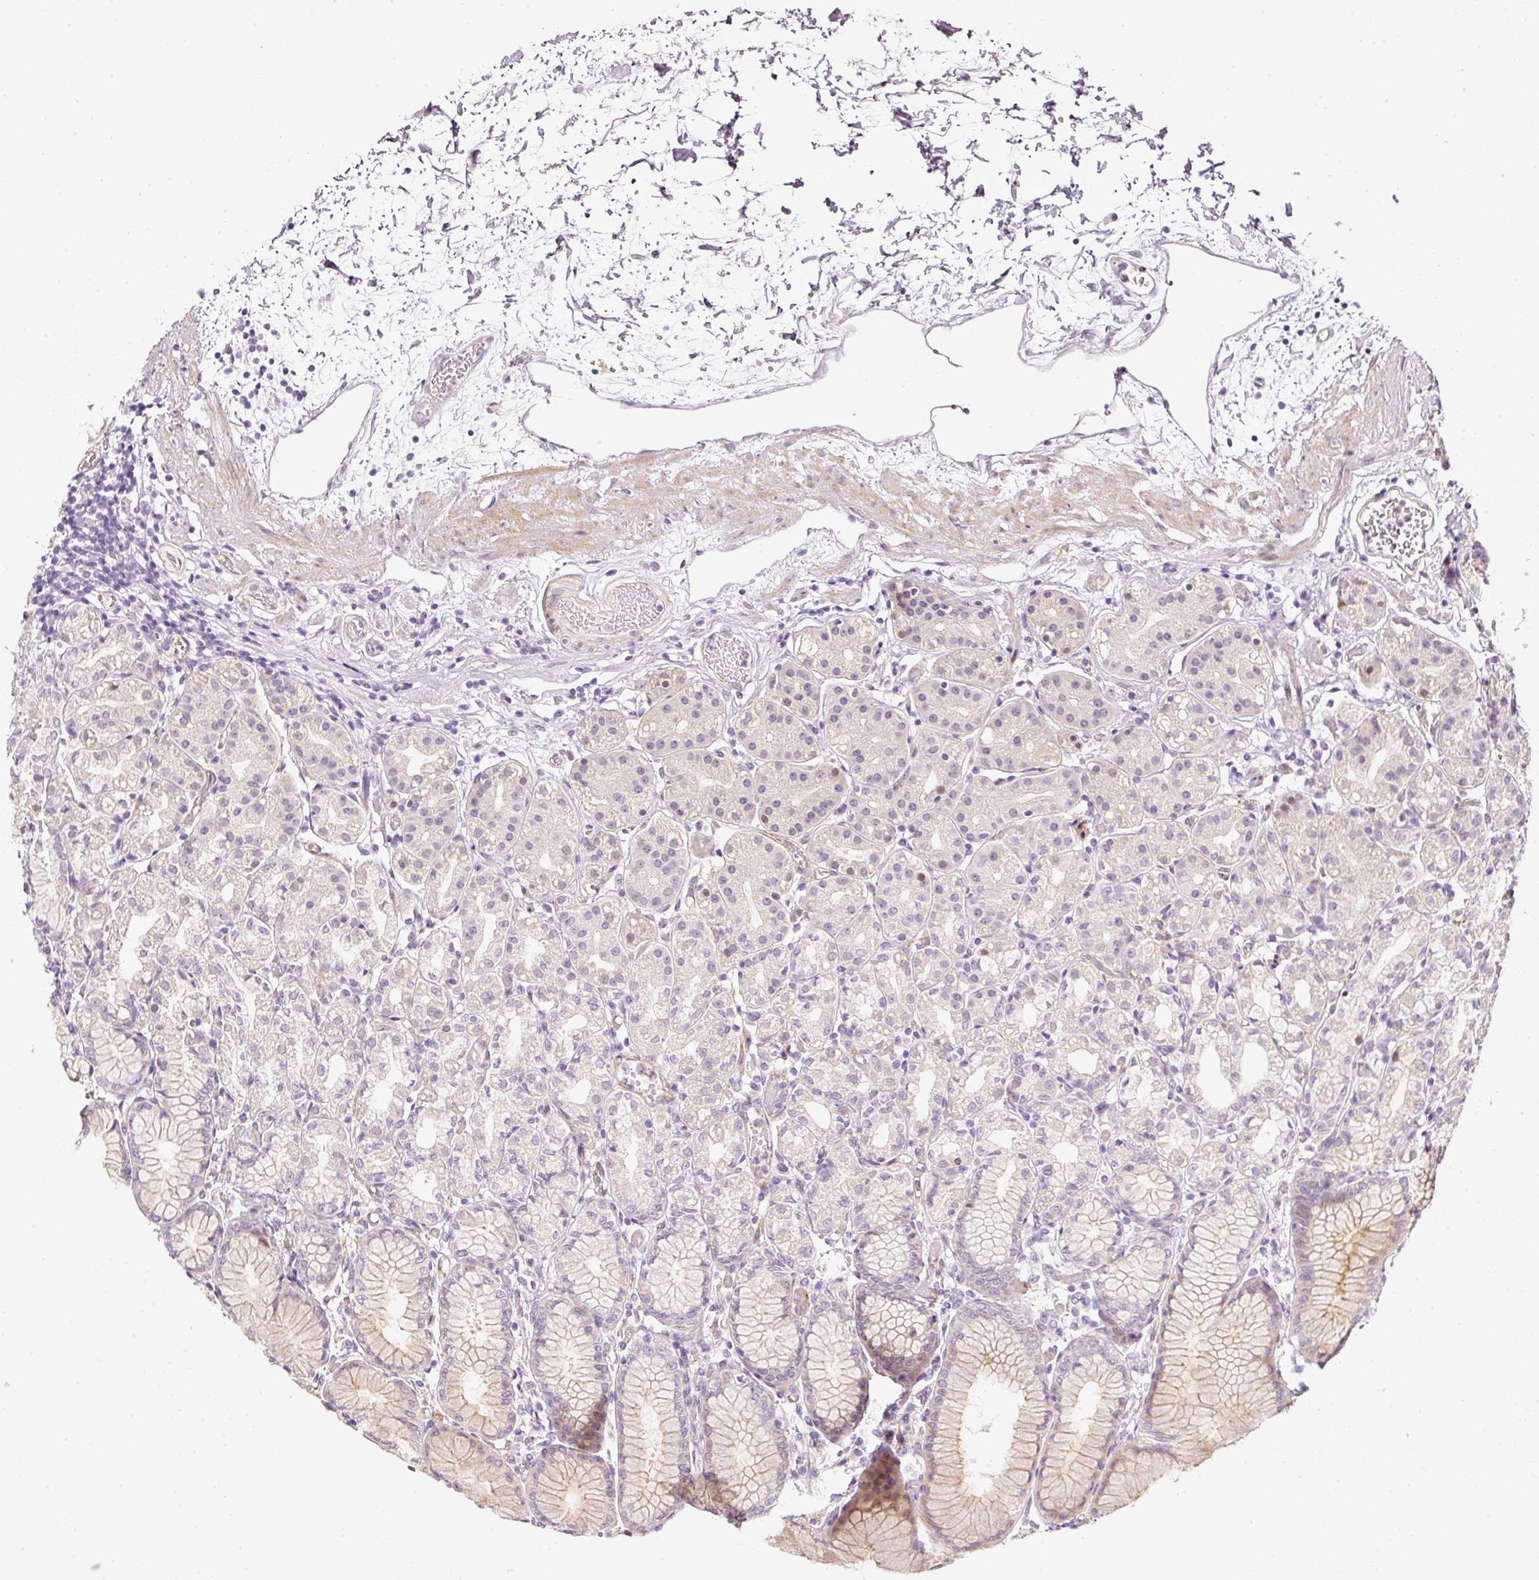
{"staining": {"intensity": "weak", "quantity": "<25%", "location": "cytoplasmic/membranous"}, "tissue": "stomach", "cell_type": "Glandular cells", "image_type": "normal", "snomed": [{"axis": "morphology", "description": "Normal tissue, NOS"}, {"axis": "topography", "description": "Stomach"}], "caption": "Protein analysis of normal stomach displays no significant staining in glandular cells.", "gene": "TOGARAM1", "patient": {"sex": "female", "age": 57}}